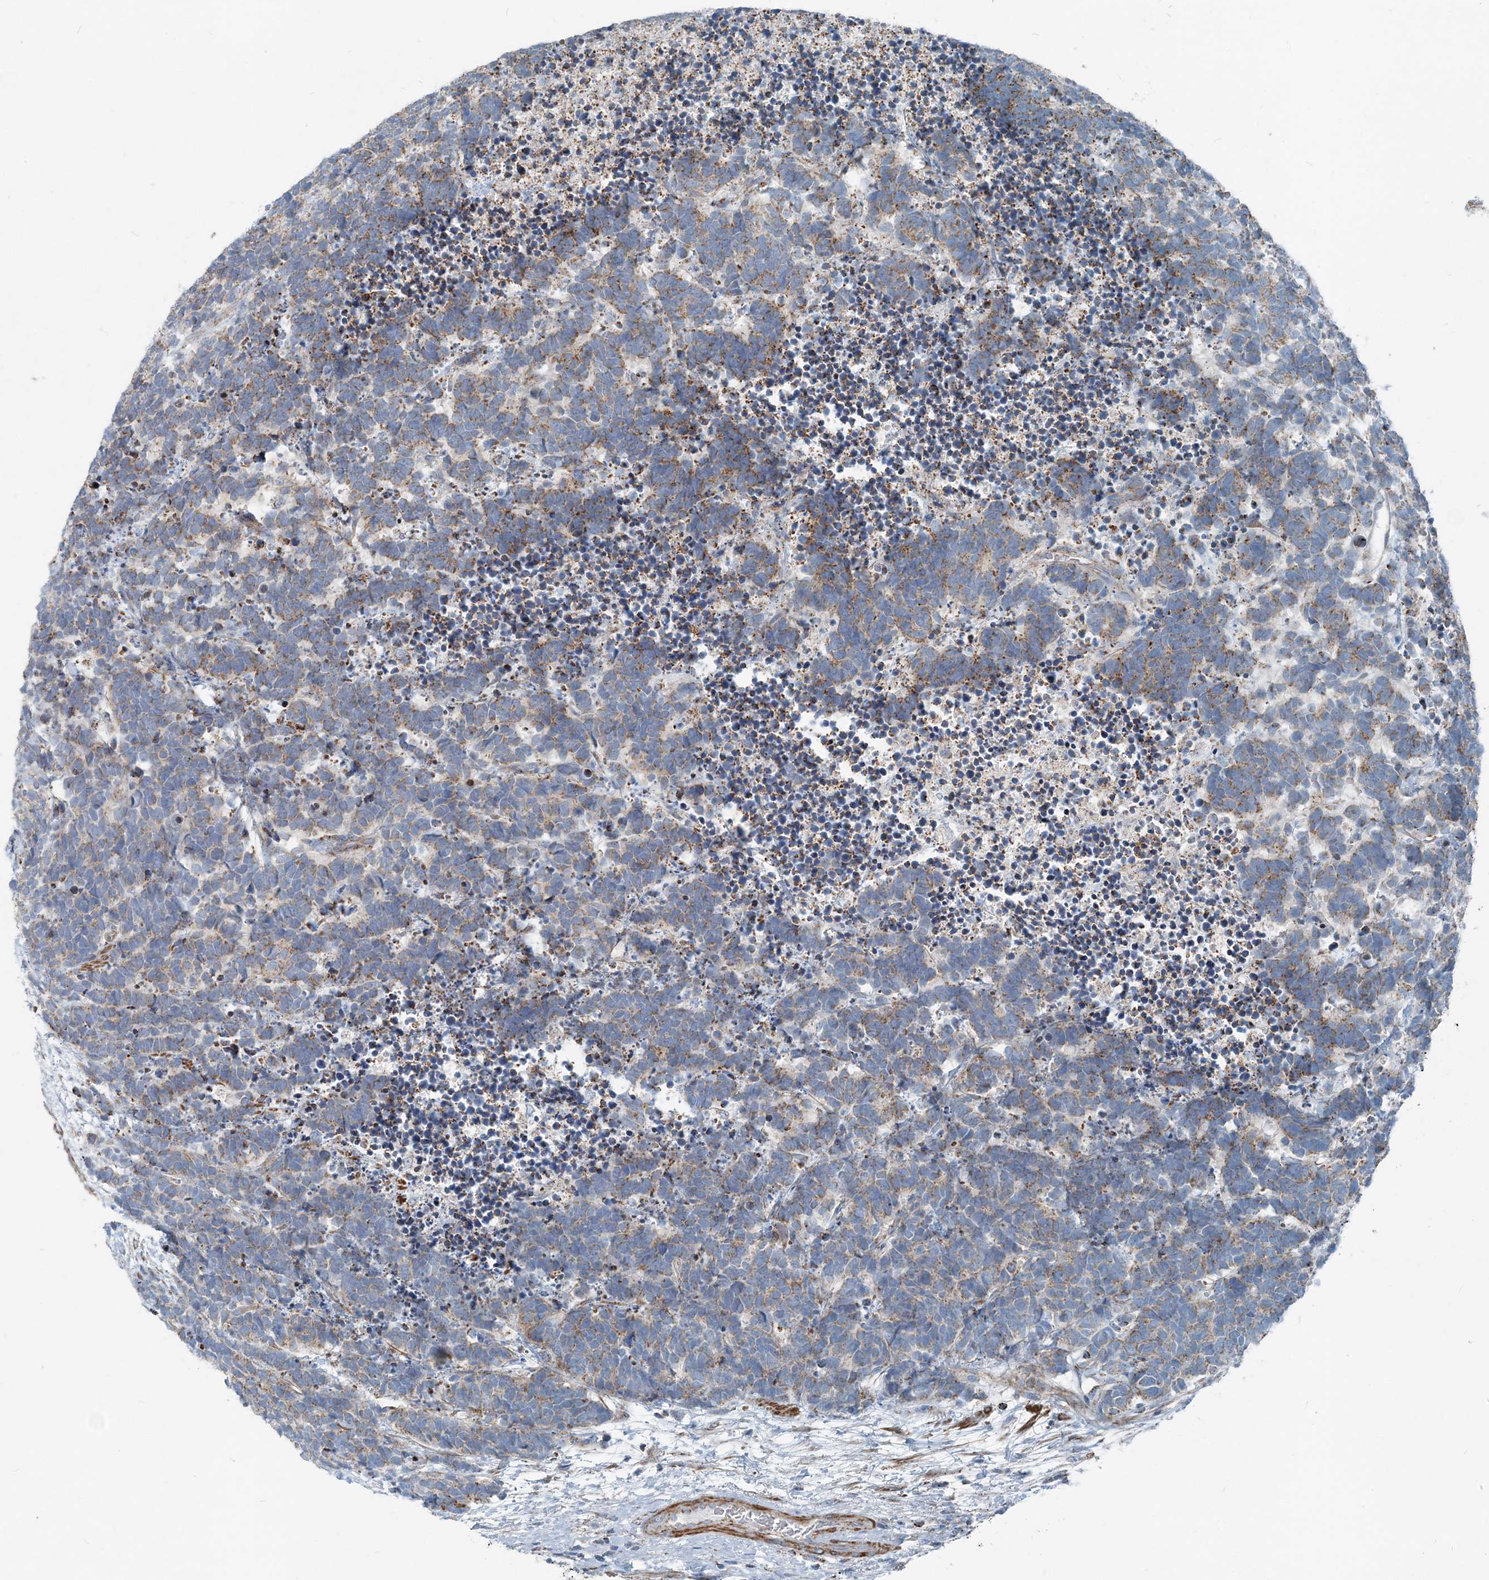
{"staining": {"intensity": "moderate", "quantity": "25%-75%", "location": "cytoplasmic/membranous"}, "tissue": "carcinoid", "cell_type": "Tumor cells", "image_type": "cancer", "snomed": [{"axis": "morphology", "description": "Carcinoma, NOS"}, {"axis": "morphology", "description": "Carcinoid, malignant, NOS"}, {"axis": "topography", "description": "Urinary bladder"}], "caption": "This micrograph exhibits immunohistochemistry staining of human carcinoma, with medium moderate cytoplasmic/membranous positivity in approximately 25%-75% of tumor cells.", "gene": "INTU", "patient": {"sex": "male", "age": 57}}